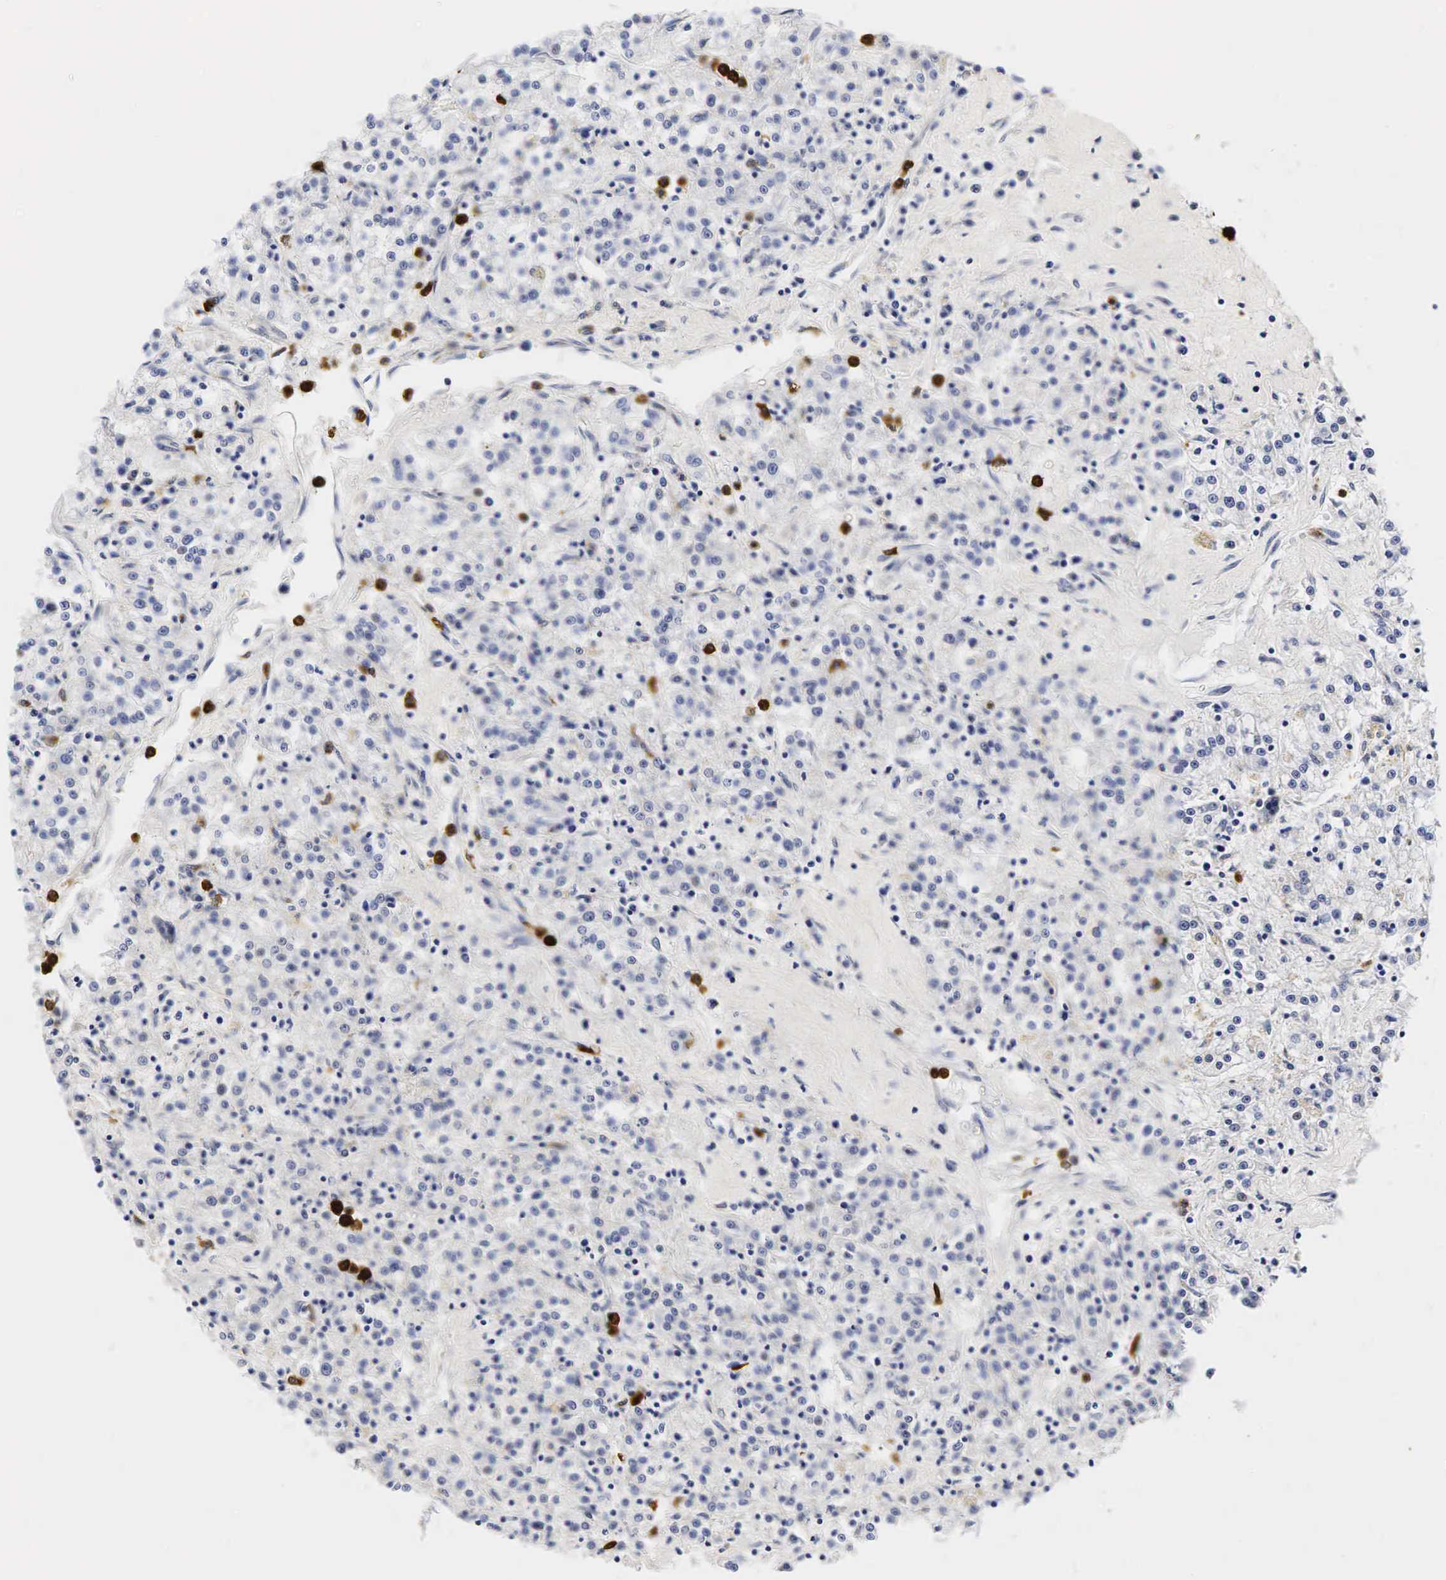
{"staining": {"intensity": "negative", "quantity": "none", "location": "none"}, "tissue": "renal cancer", "cell_type": "Tumor cells", "image_type": "cancer", "snomed": [{"axis": "morphology", "description": "Adenocarcinoma, NOS"}, {"axis": "topography", "description": "Kidney"}], "caption": "High magnification brightfield microscopy of renal adenocarcinoma stained with DAB (3,3'-diaminobenzidine) (brown) and counterstained with hematoxylin (blue): tumor cells show no significant staining.", "gene": "LYZ", "patient": {"sex": "female", "age": 76}}